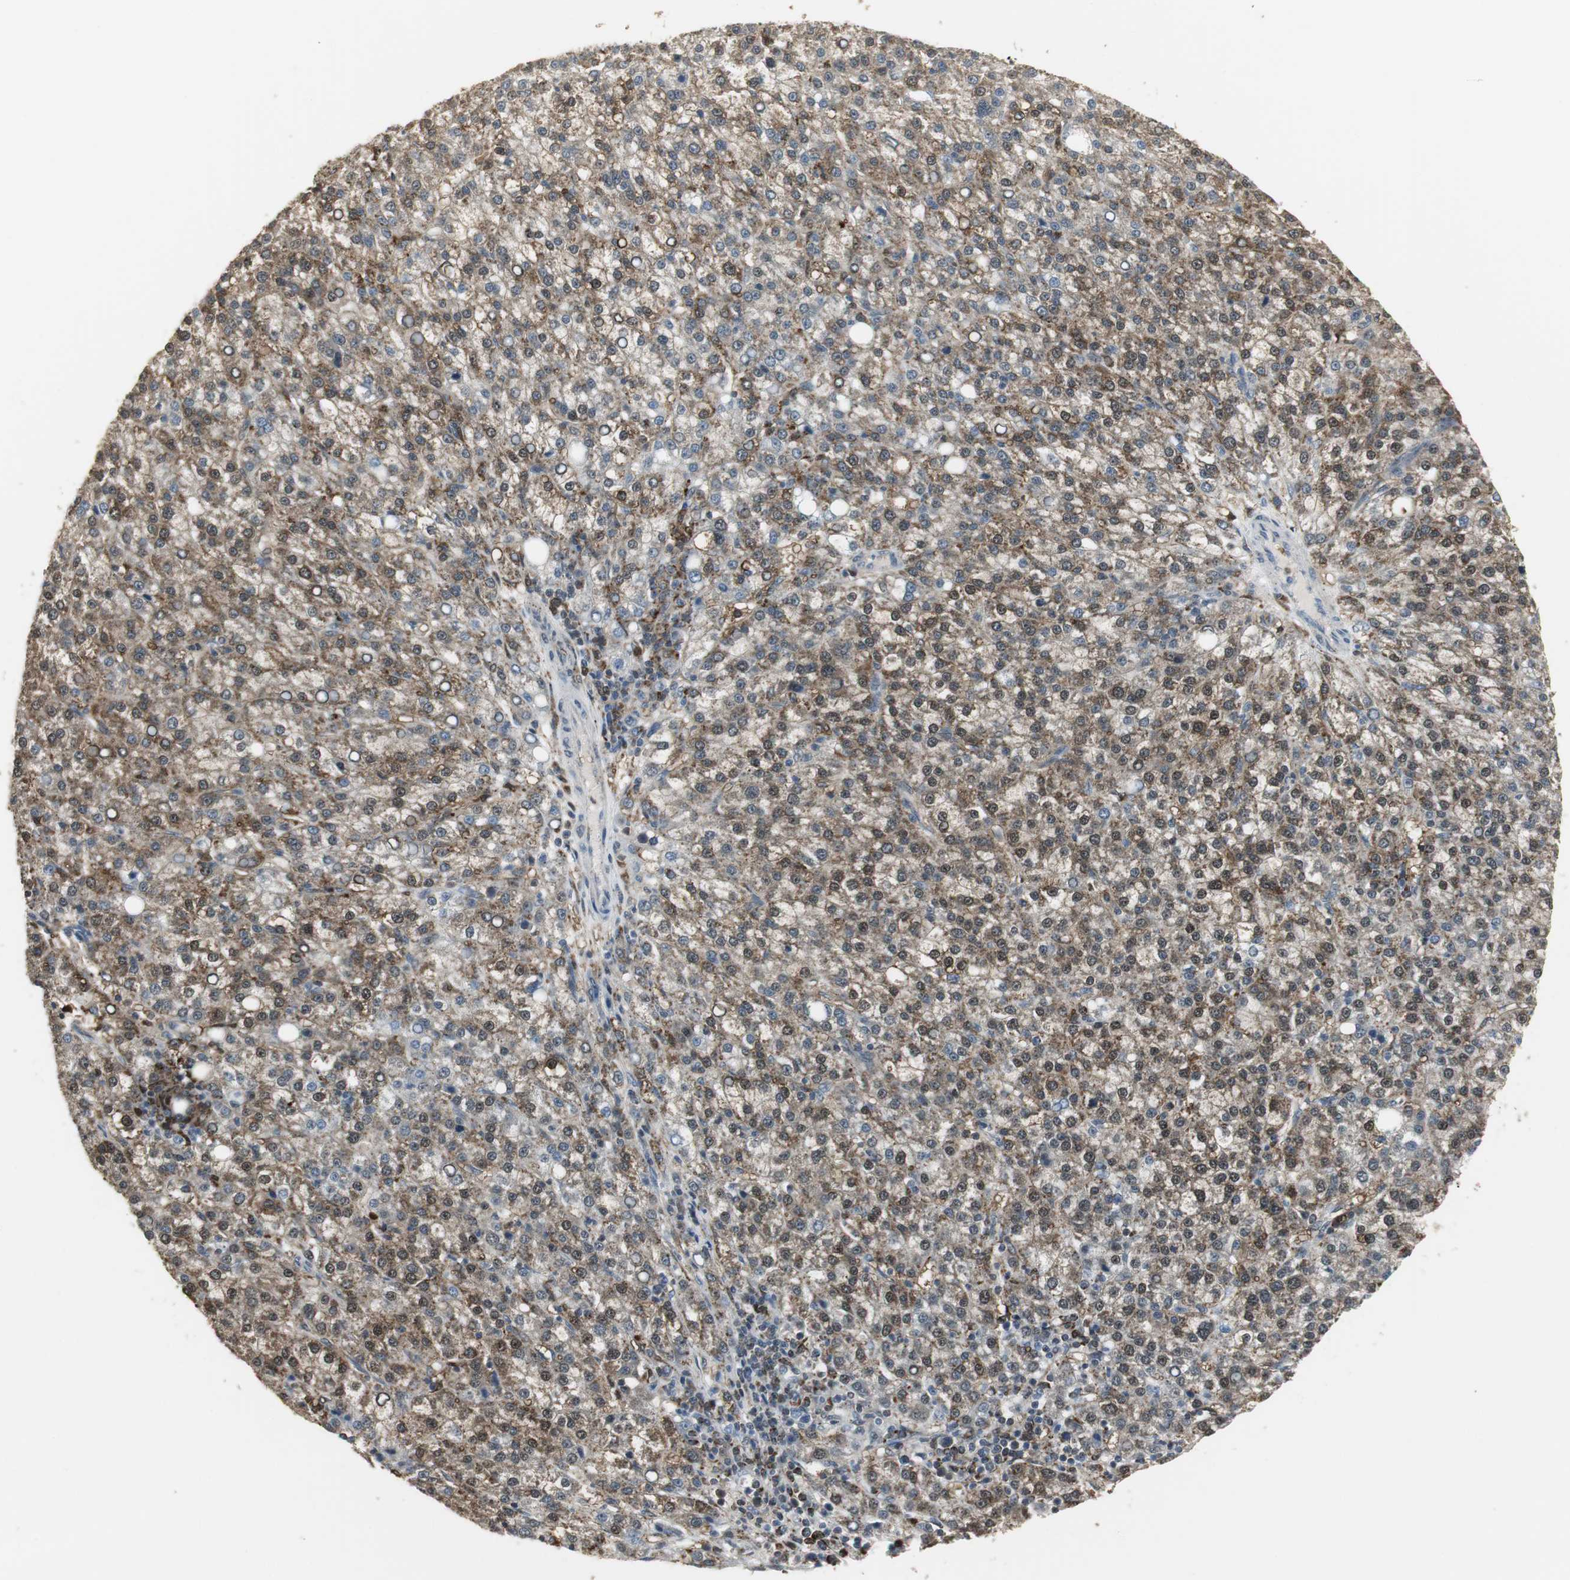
{"staining": {"intensity": "moderate", "quantity": ">75%", "location": "cytoplasmic/membranous,nuclear"}, "tissue": "liver cancer", "cell_type": "Tumor cells", "image_type": "cancer", "snomed": [{"axis": "morphology", "description": "Carcinoma, Hepatocellular, NOS"}, {"axis": "topography", "description": "Liver"}], "caption": "Protein staining displays moderate cytoplasmic/membranous and nuclear positivity in approximately >75% of tumor cells in liver cancer. (DAB (3,3'-diaminobenzidine) = brown stain, brightfield microscopy at high magnification).", "gene": "PLIN3", "patient": {"sex": "female", "age": 58}}